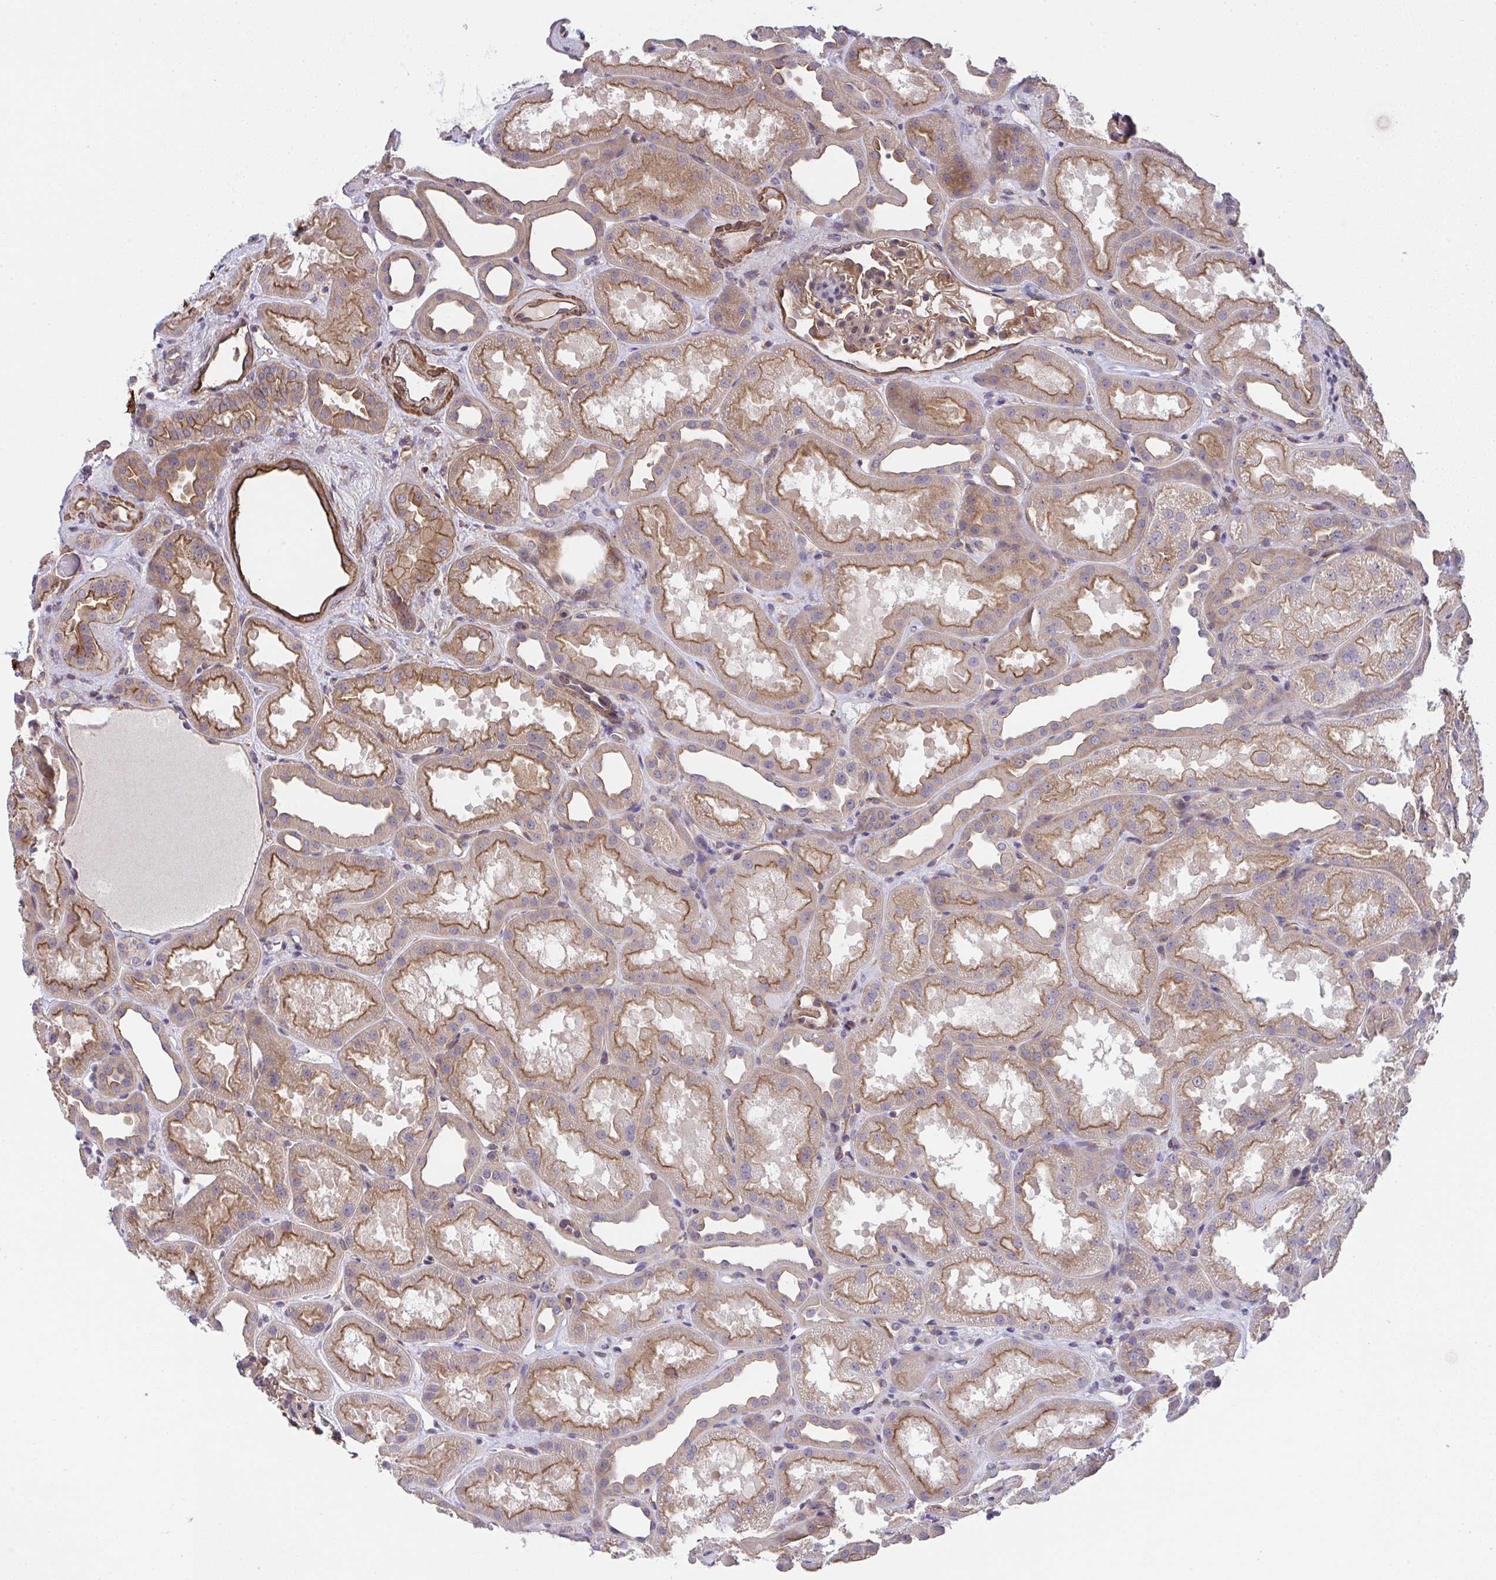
{"staining": {"intensity": "moderate", "quantity": "25%-75%", "location": "cytoplasmic/membranous"}, "tissue": "kidney", "cell_type": "Cells in glomeruli", "image_type": "normal", "snomed": [{"axis": "morphology", "description": "Normal tissue, NOS"}, {"axis": "topography", "description": "Kidney"}], "caption": "The photomicrograph exhibits immunohistochemical staining of unremarkable kidney. There is moderate cytoplasmic/membranous positivity is seen in approximately 25%-75% of cells in glomeruli.", "gene": "ZNF696", "patient": {"sex": "male", "age": 61}}